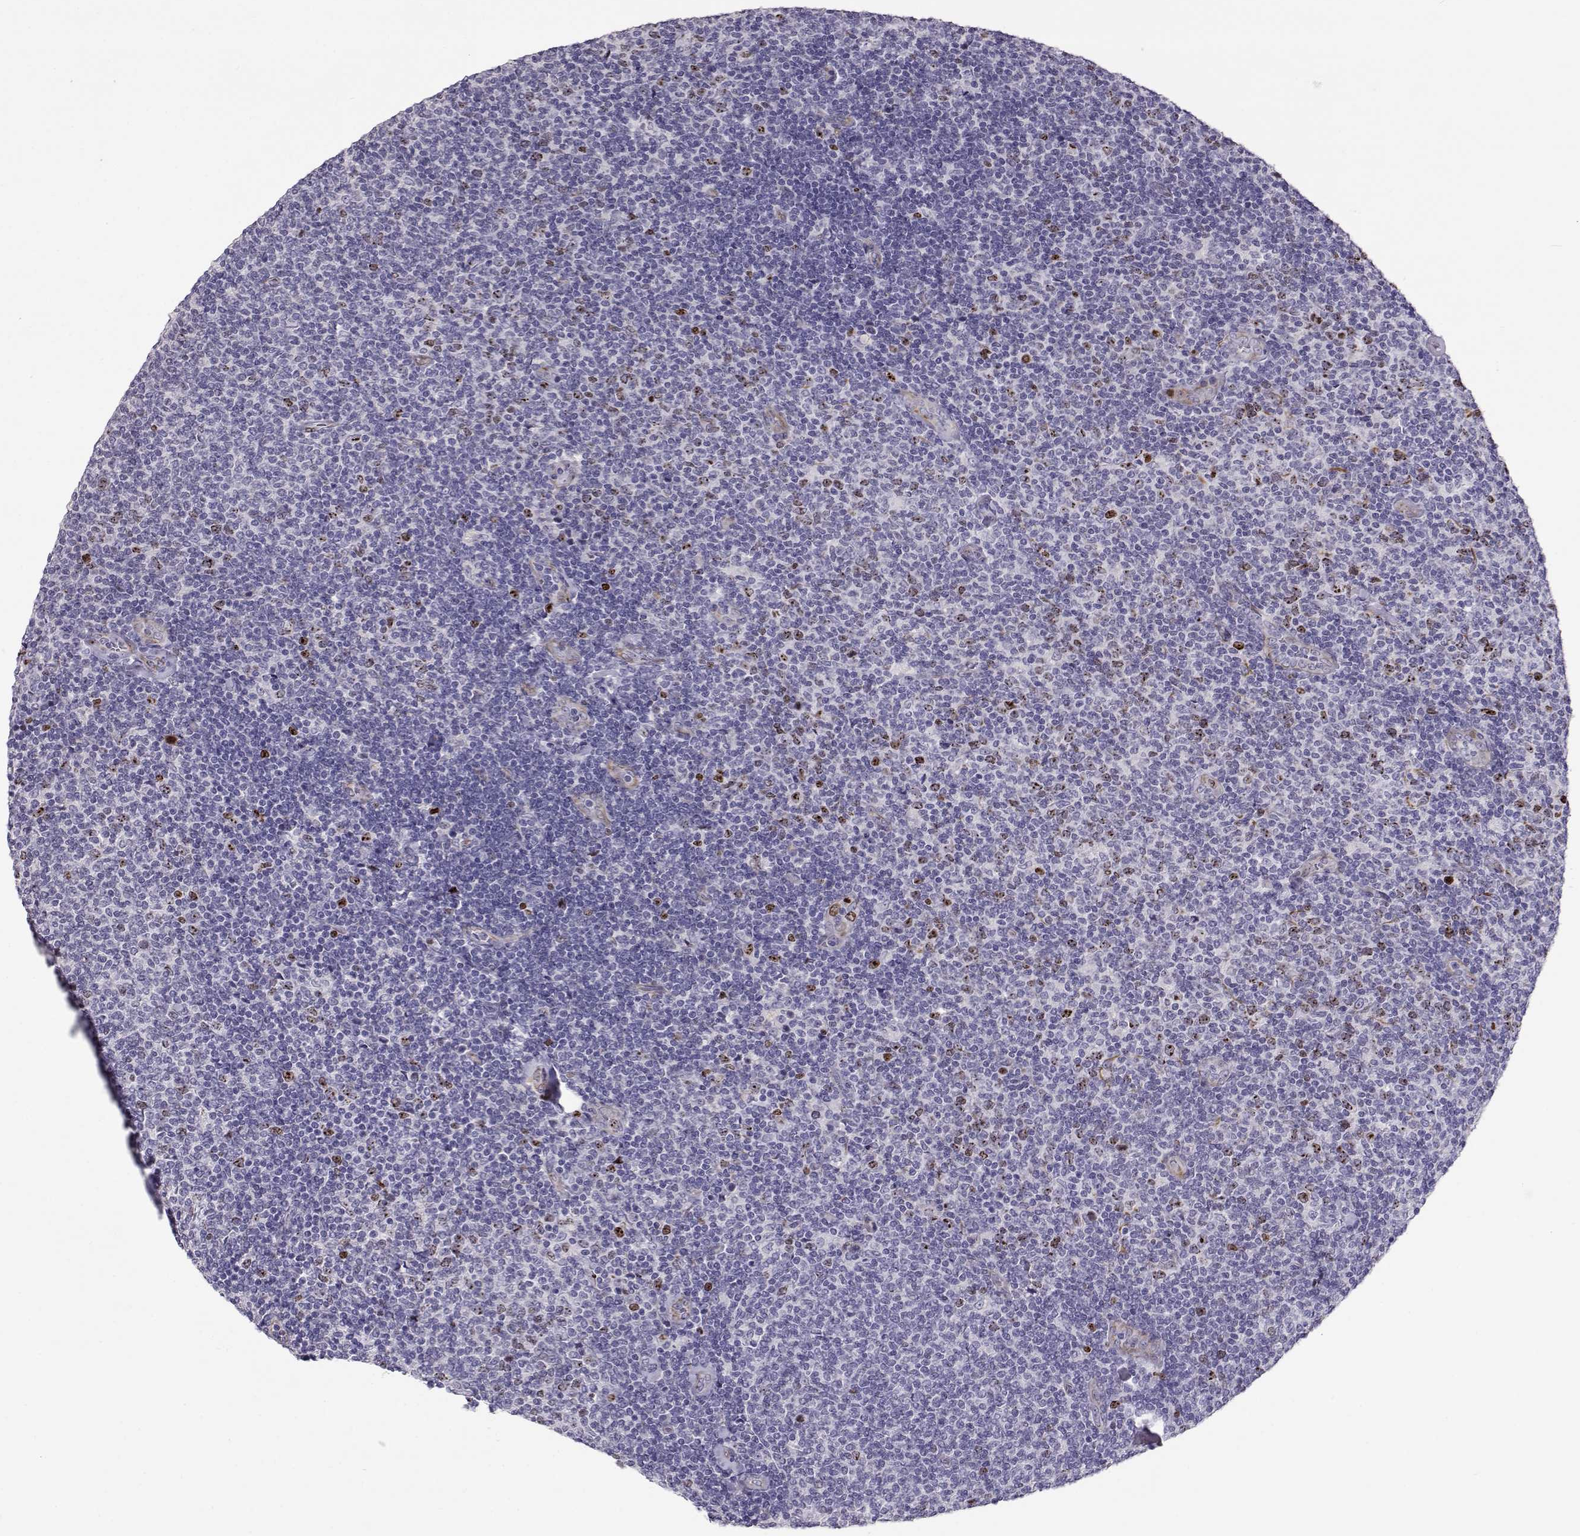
{"staining": {"intensity": "negative", "quantity": "none", "location": "none"}, "tissue": "lymphoma", "cell_type": "Tumor cells", "image_type": "cancer", "snomed": [{"axis": "morphology", "description": "Malignant lymphoma, non-Hodgkin's type, Low grade"}, {"axis": "topography", "description": "Lymph node"}], "caption": "High power microscopy micrograph of an immunohistochemistry (IHC) histopathology image of lymphoma, revealing no significant staining in tumor cells. The staining was performed using DAB to visualize the protein expression in brown, while the nuclei were stained in blue with hematoxylin (Magnification: 20x).", "gene": "NPW", "patient": {"sex": "male", "age": 52}}